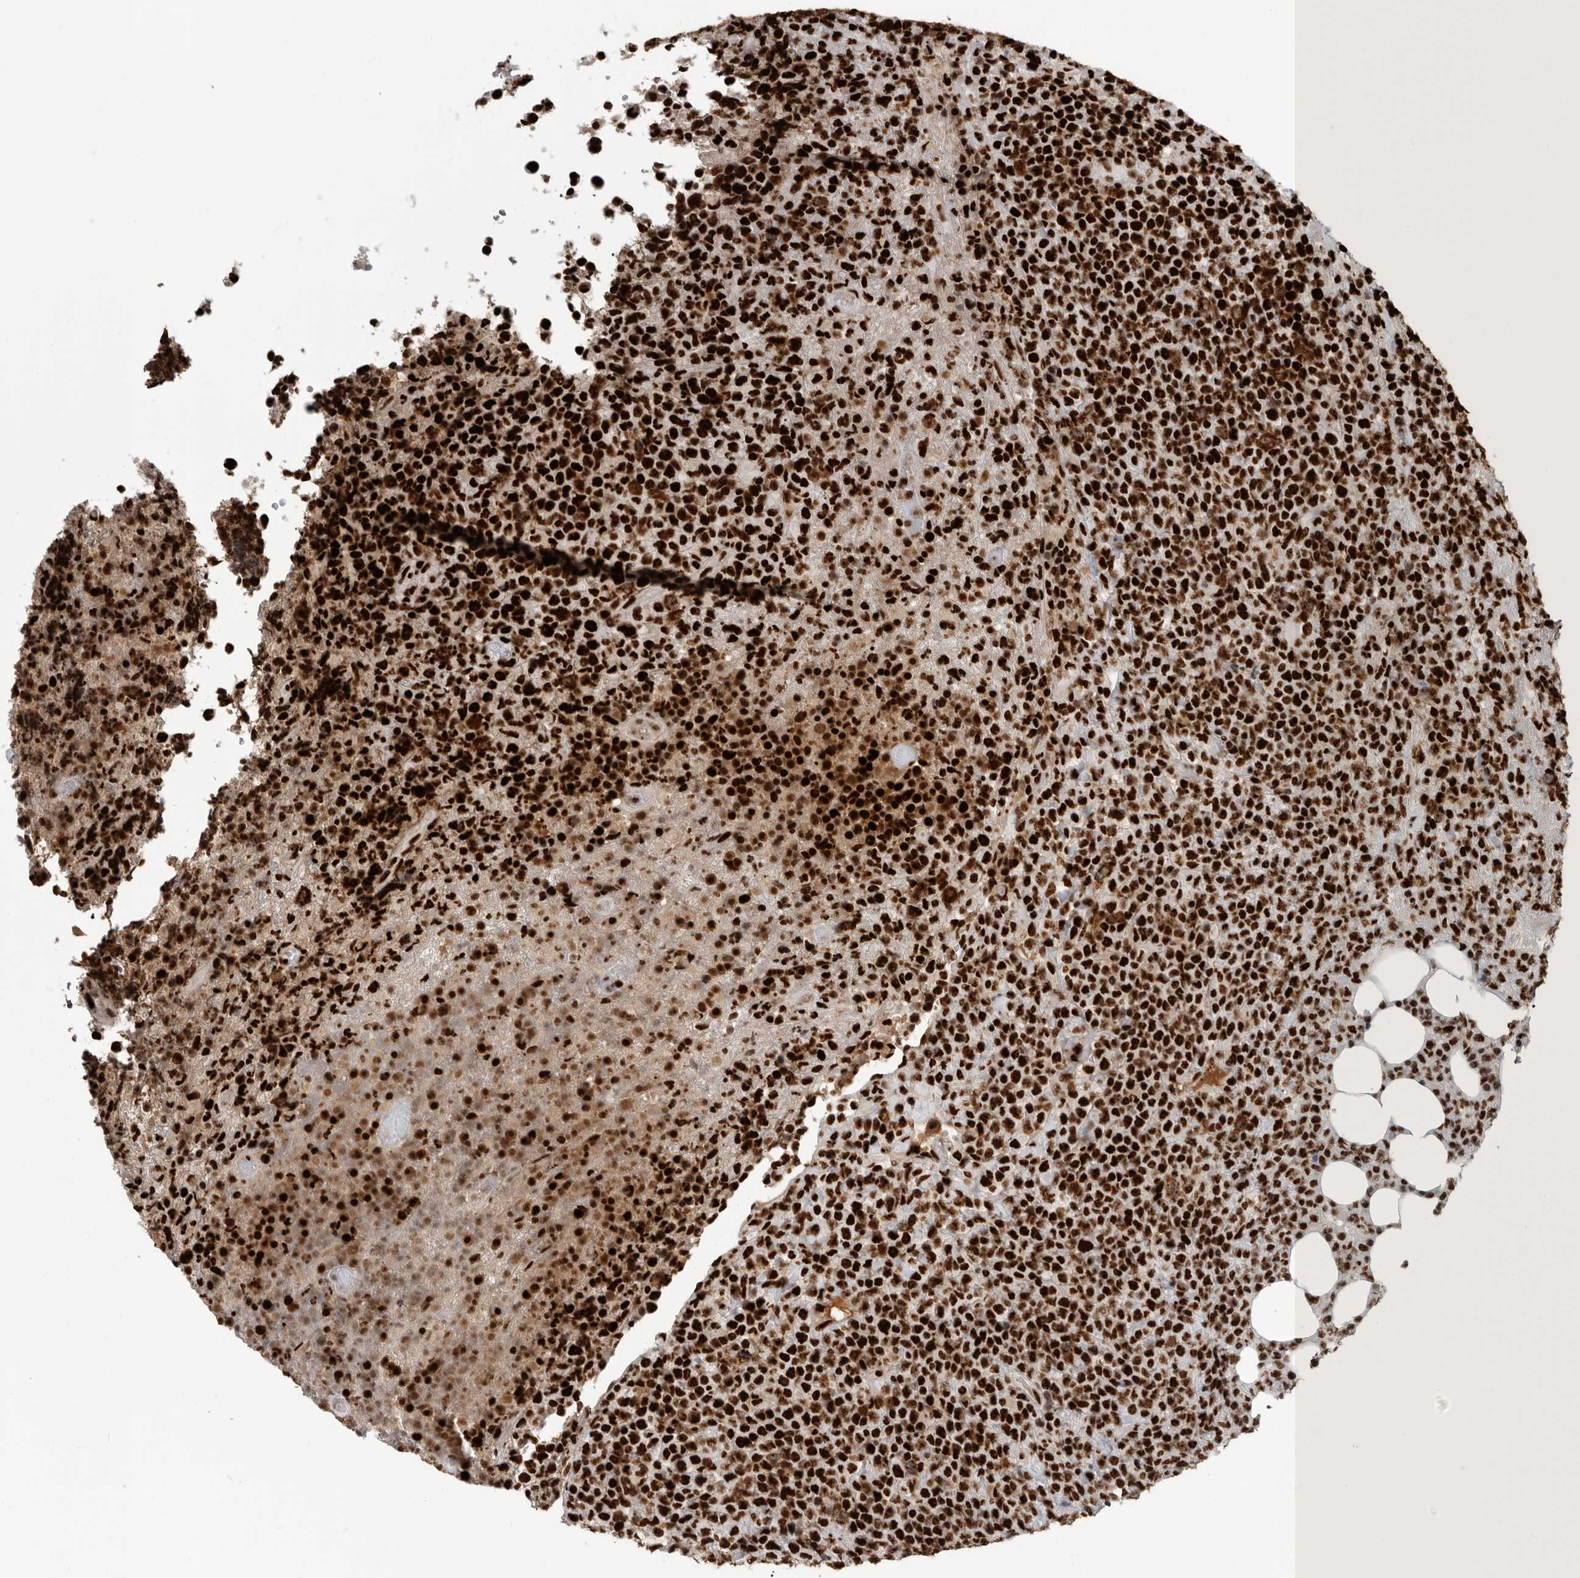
{"staining": {"intensity": "strong", "quantity": ">75%", "location": "nuclear"}, "tissue": "lymphoma", "cell_type": "Tumor cells", "image_type": "cancer", "snomed": [{"axis": "morphology", "description": "Malignant lymphoma, non-Hodgkin's type, High grade"}, {"axis": "topography", "description": "Lymph node"}], "caption": "Immunohistochemistry (IHC) (DAB (3,3'-diaminobenzidine)) staining of malignant lymphoma, non-Hodgkin's type (high-grade) exhibits strong nuclear protein staining in about >75% of tumor cells.", "gene": "BCLAF1", "patient": {"sex": "male", "age": 13}}